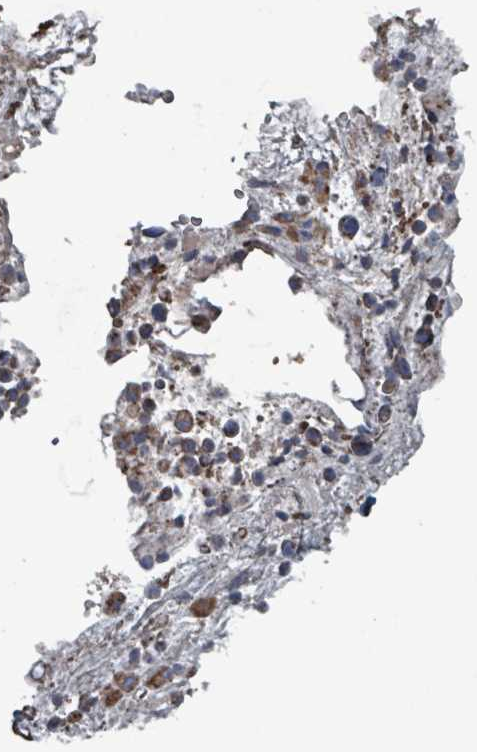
{"staining": {"intensity": "moderate", "quantity": ">75%", "location": "cytoplasmic/membranous"}, "tissue": "ovarian cancer", "cell_type": "Tumor cells", "image_type": "cancer", "snomed": [{"axis": "morphology", "description": "Cystadenocarcinoma, serous, NOS"}, {"axis": "topography", "description": "Ovary"}], "caption": "The histopathology image shows a brown stain indicating the presence of a protein in the cytoplasmic/membranous of tumor cells in ovarian serous cystadenocarcinoma.", "gene": "ABHD18", "patient": {"sex": "female", "age": 56}}